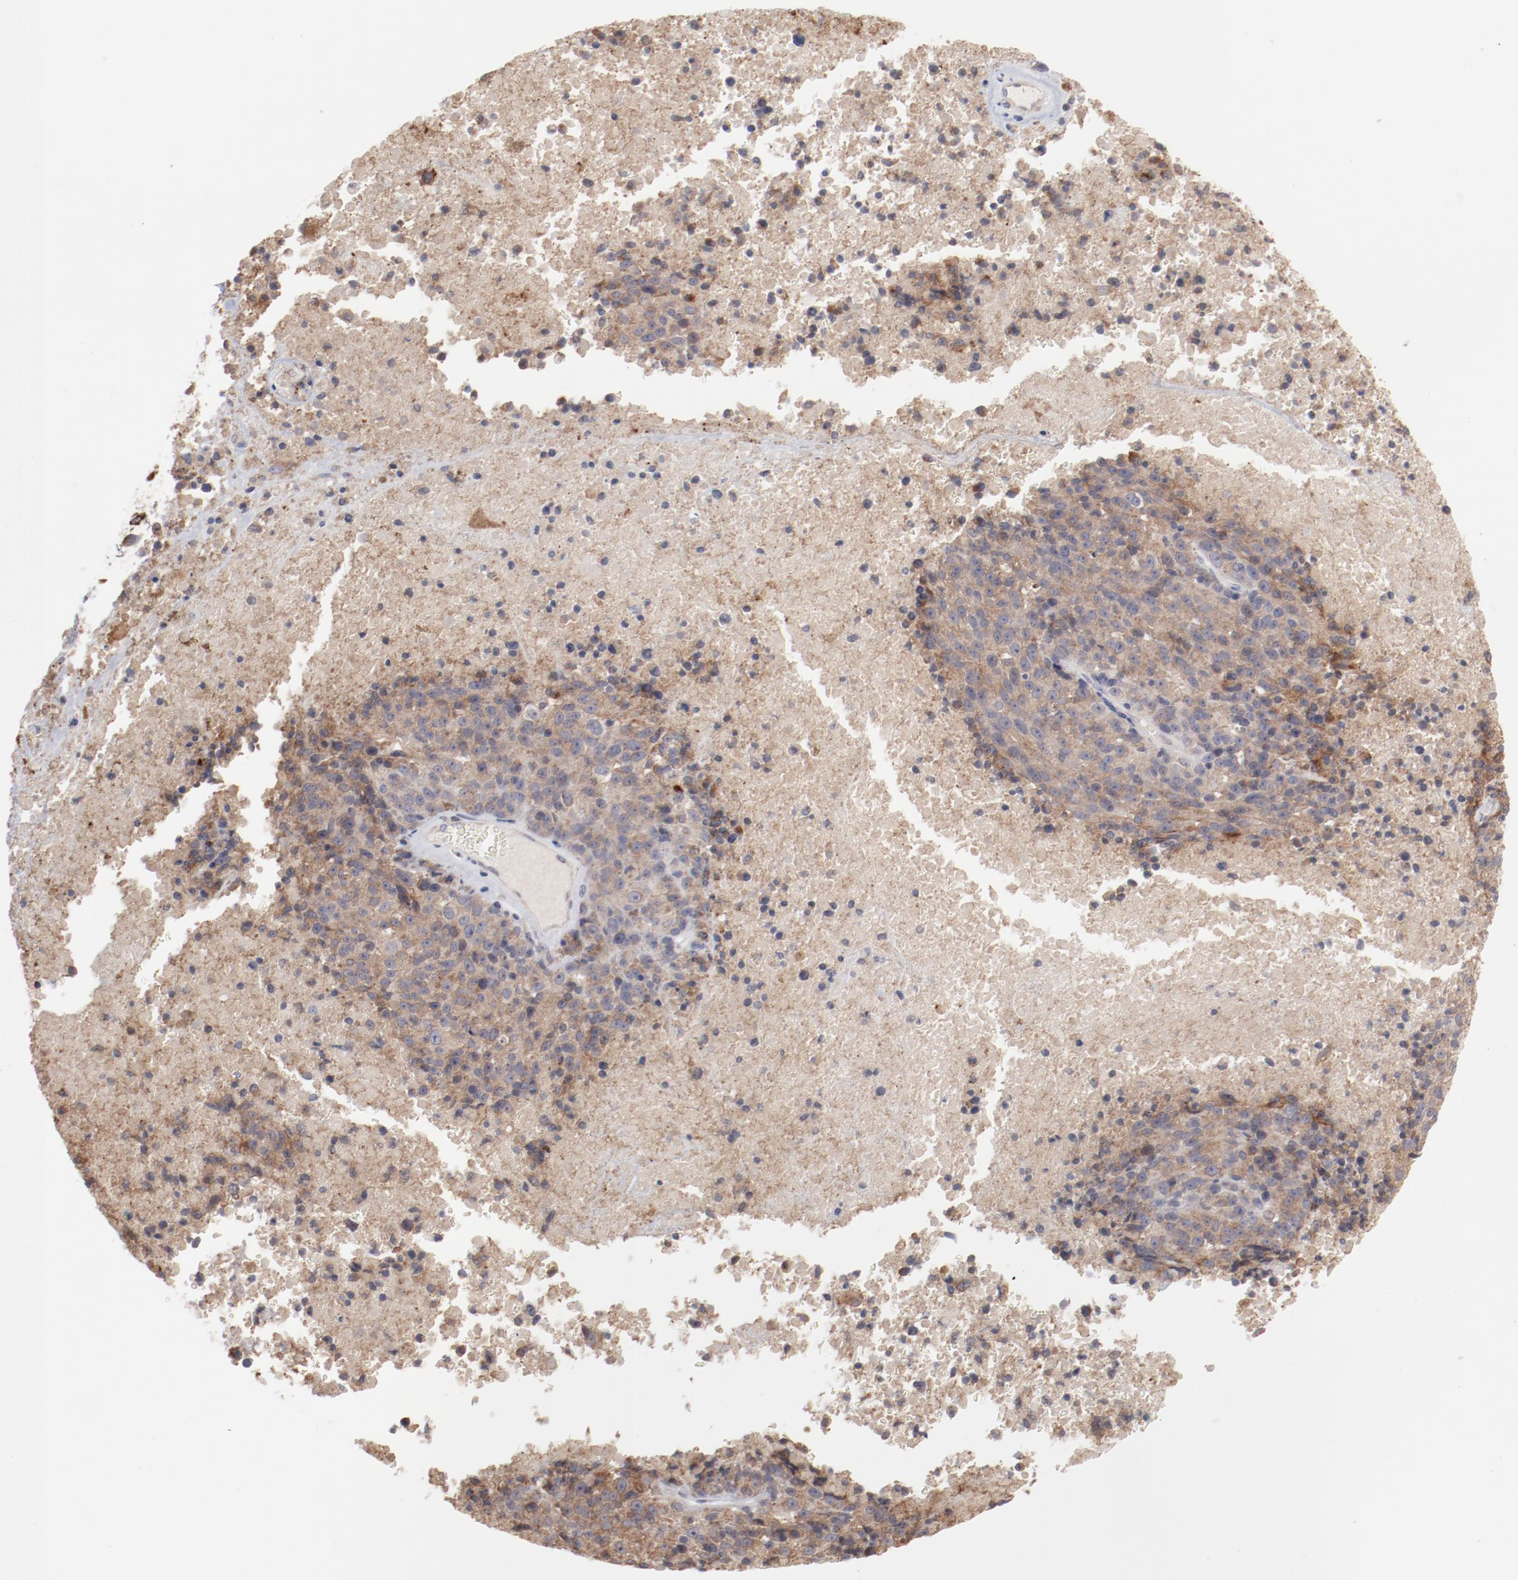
{"staining": {"intensity": "moderate", "quantity": ">75%", "location": "cytoplasmic/membranous"}, "tissue": "melanoma", "cell_type": "Tumor cells", "image_type": "cancer", "snomed": [{"axis": "morphology", "description": "Malignant melanoma, Metastatic site"}, {"axis": "topography", "description": "Cerebral cortex"}], "caption": "Malignant melanoma (metastatic site) stained for a protein (brown) reveals moderate cytoplasmic/membranous positive expression in approximately >75% of tumor cells.", "gene": "PPFIBP2", "patient": {"sex": "female", "age": 52}}